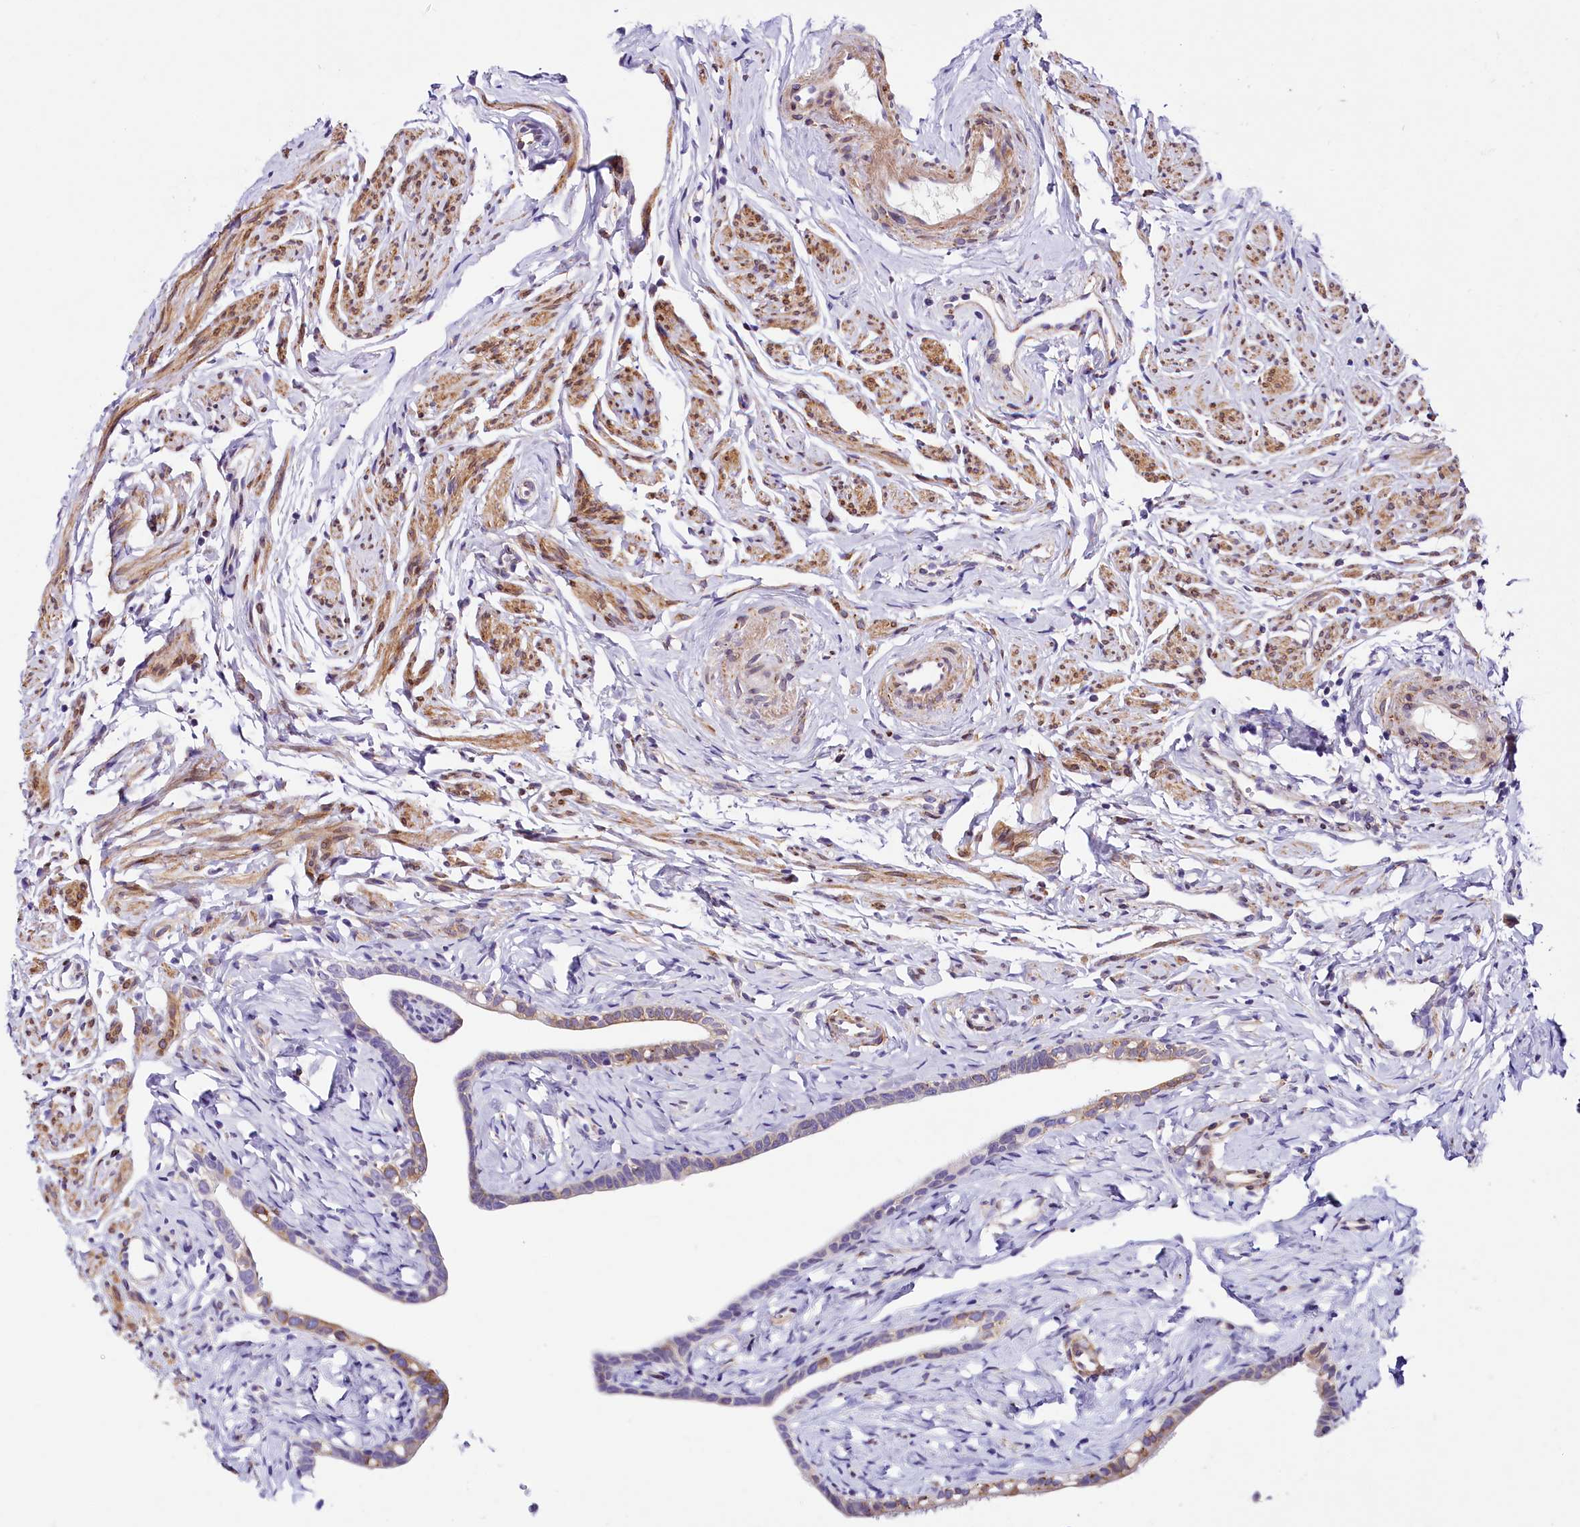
{"staining": {"intensity": "moderate", "quantity": "25%-75%", "location": "cytoplasmic/membranous"}, "tissue": "fallopian tube", "cell_type": "Glandular cells", "image_type": "normal", "snomed": [{"axis": "morphology", "description": "Normal tissue, NOS"}, {"axis": "topography", "description": "Fallopian tube"}], "caption": "Fallopian tube stained with a brown dye demonstrates moderate cytoplasmic/membranous positive positivity in approximately 25%-75% of glandular cells.", "gene": "ITGA1", "patient": {"sex": "female", "age": 66}}